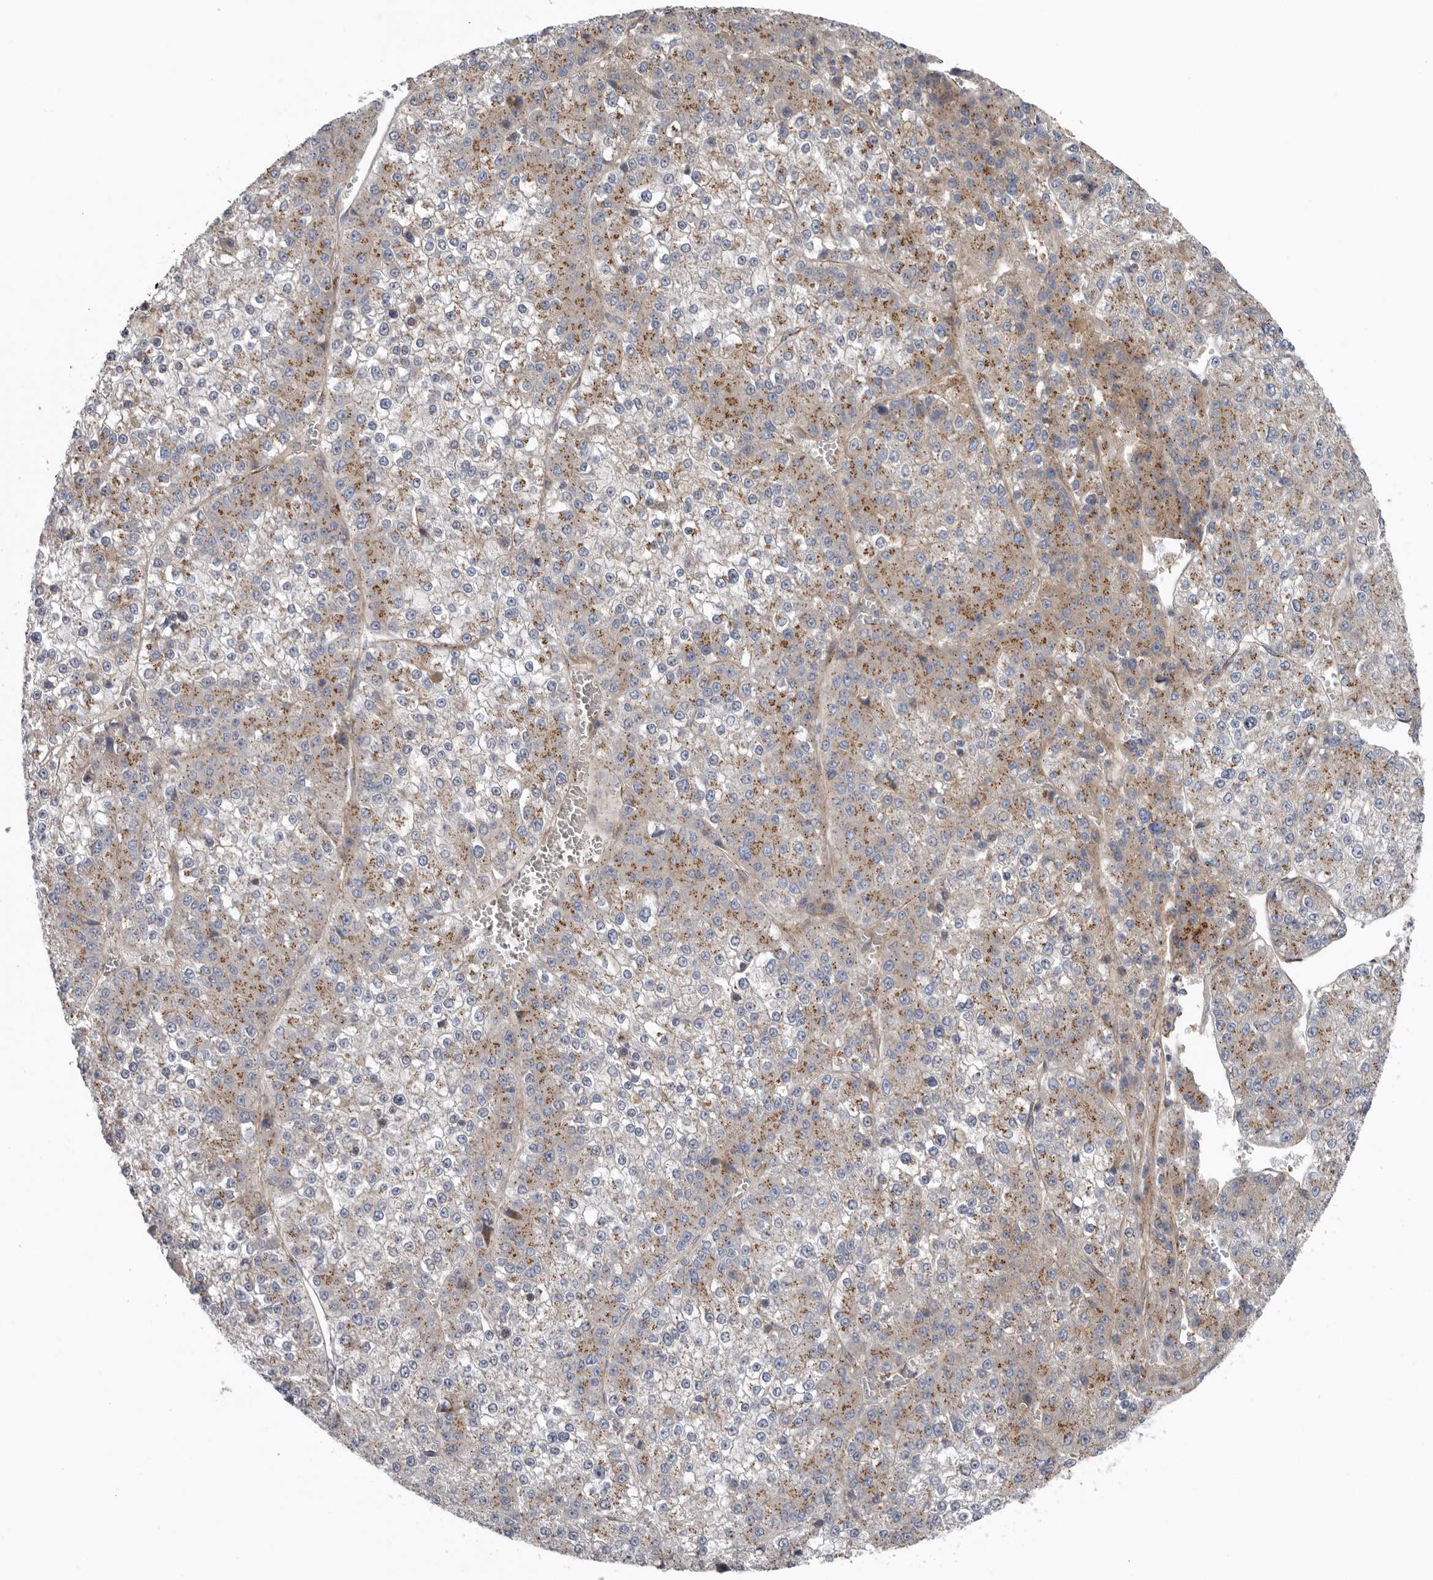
{"staining": {"intensity": "weak", "quantity": "25%-75%", "location": "cytoplasmic/membranous"}, "tissue": "liver cancer", "cell_type": "Tumor cells", "image_type": "cancer", "snomed": [{"axis": "morphology", "description": "Carcinoma, Hepatocellular, NOS"}, {"axis": "topography", "description": "Liver"}], "caption": "Human liver hepatocellular carcinoma stained for a protein (brown) shows weak cytoplasmic/membranous positive staining in approximately 25%-75% of tumor cells.", "gene": "LUZP1", "patient": {"sex": "female", "age": 73}}